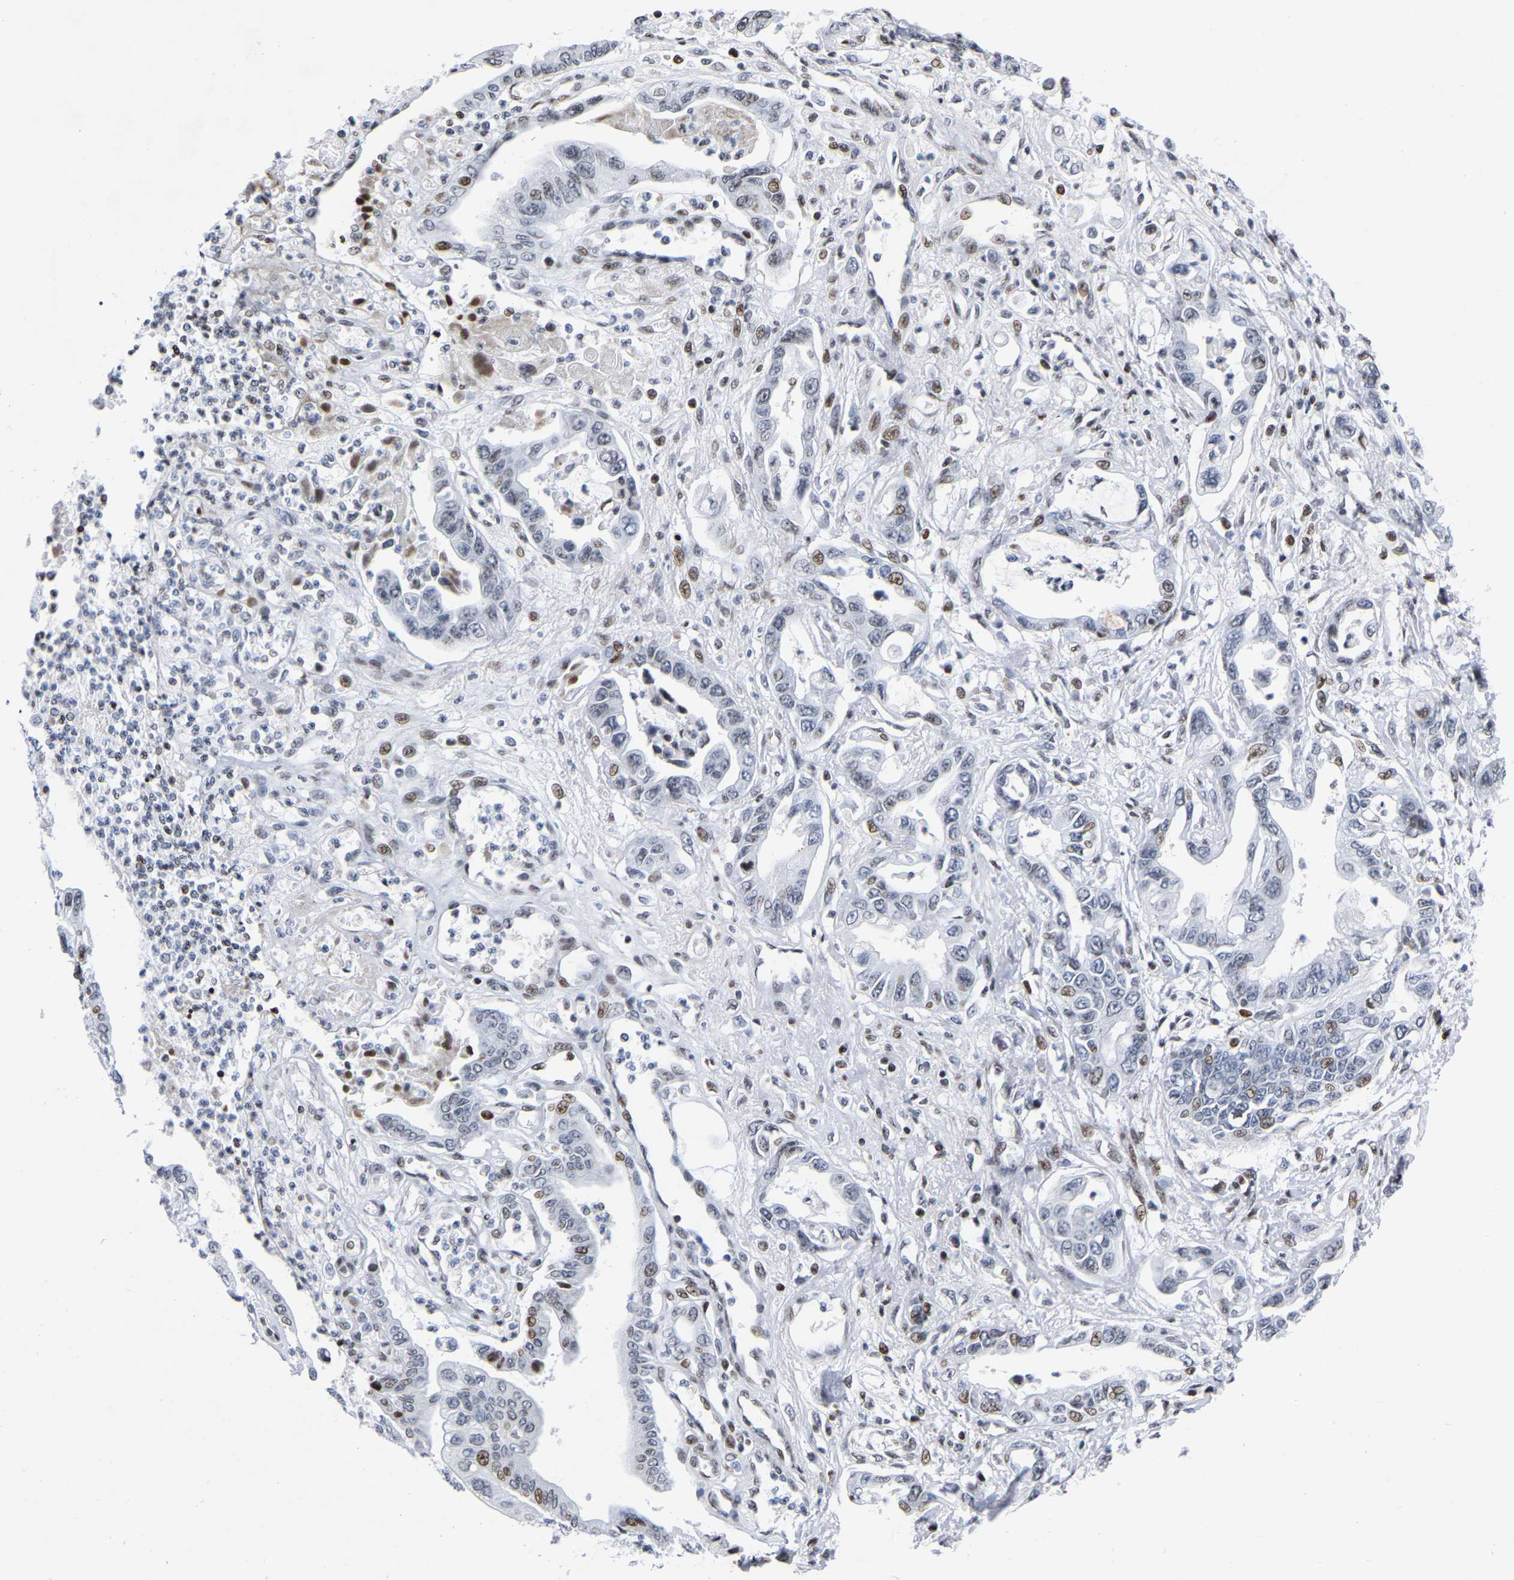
{"staining": {"intensity": "moderate", "quantity": "<25%", "location": "nuclear"}, "tissue": "pancreatic cancer", "cell_type": "Tumor cells", "image_type": "cancer", "snomed": [{"axis": "morphology", "description": "Adenocarcinoma, NOS"}, {"axis": "topography", "description": "Pancreas"}], "caption": "Brown immunohistochemical staining in pancreatic cancer demonstrates moderate nuclear staining in about <25% of tumor cells.", "gene": "PRCC", "patient": {"sex": "male", "age": 56}}